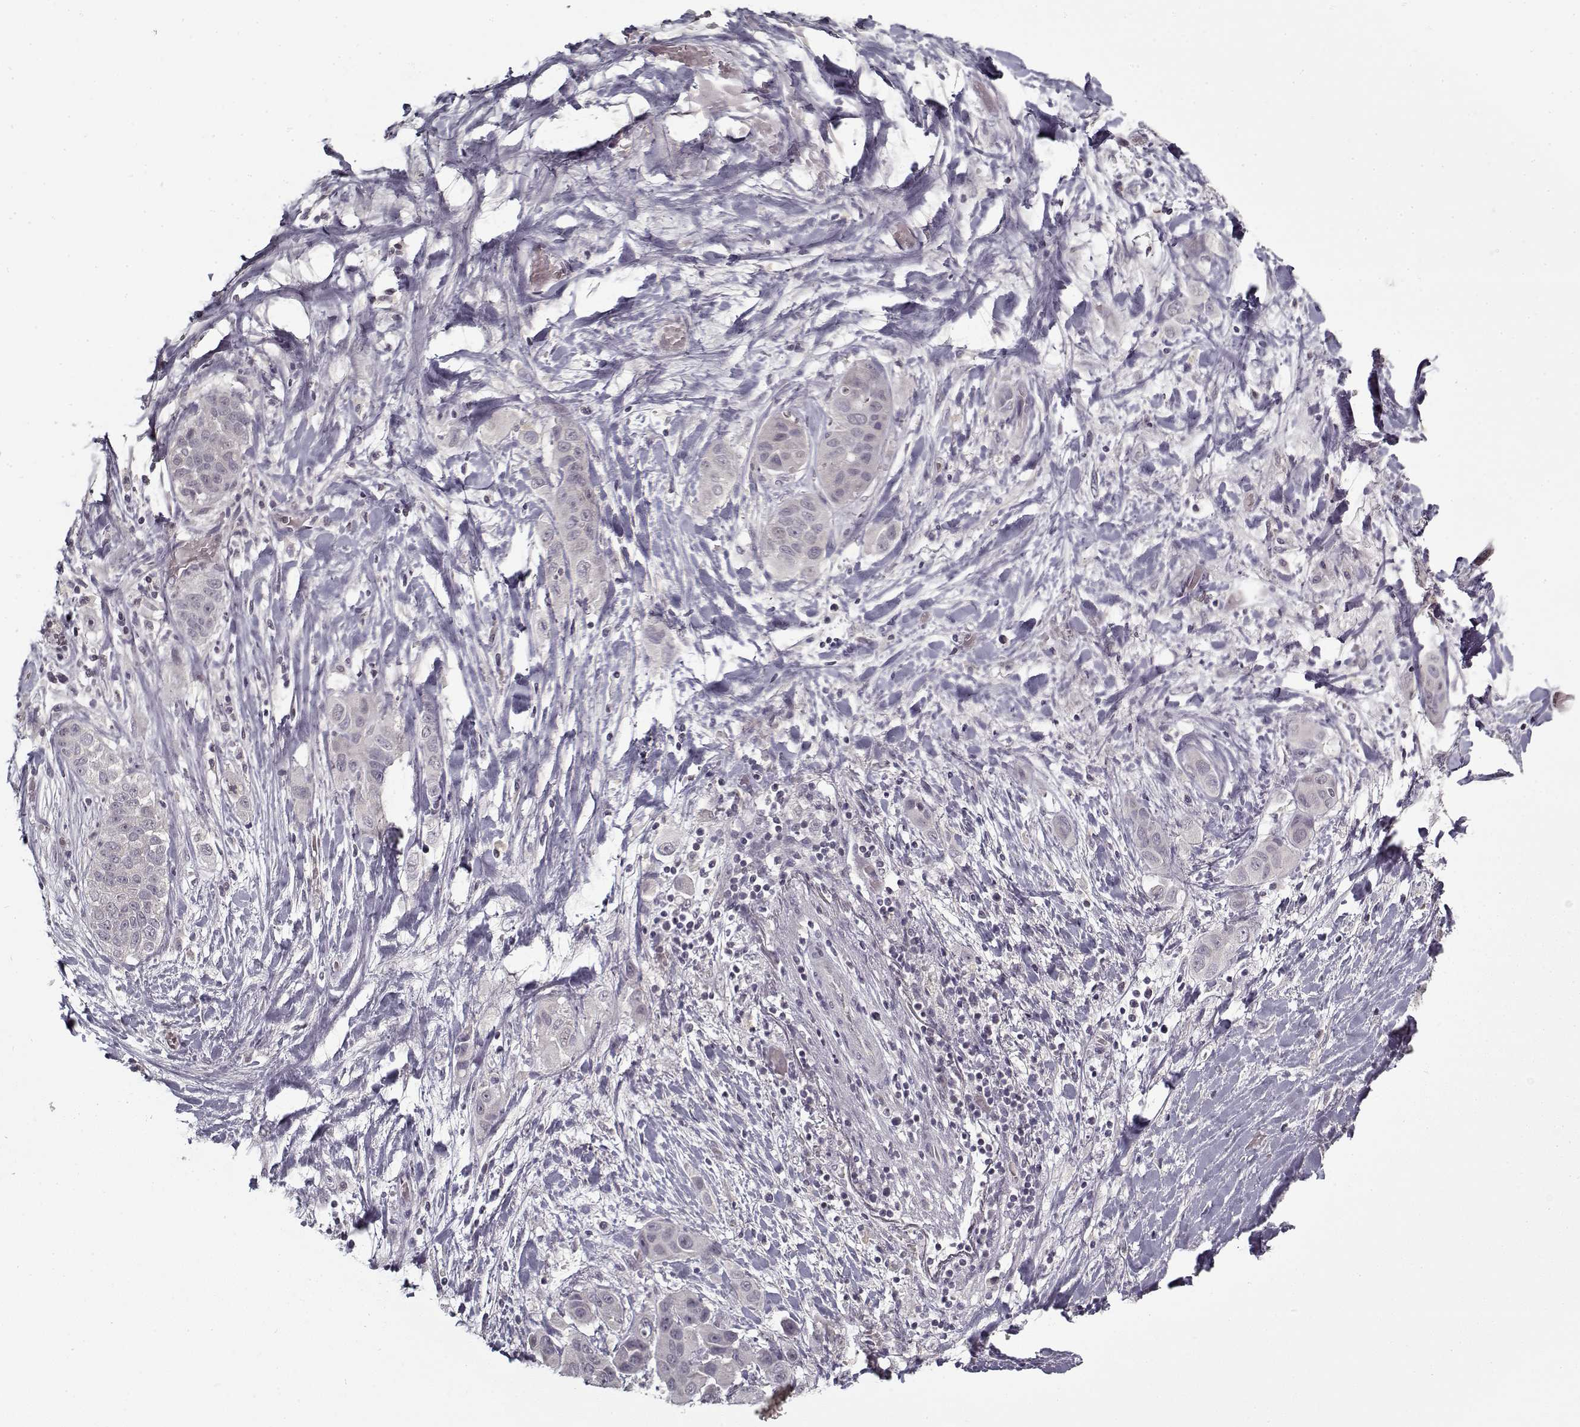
{"staining": {"intensity": "negative", "quantity": "none", "location": "none"}, "tissue": "liver cancer", "cell_type": "Tumor cells", "image_type": "cancer", "snomed": [{"axis": "morphology", "description": "Cholangiocarcinoma"}, {"axis": "topography", "description": "Liver"}], "caption": "High magnification brightfield microscopy of liver cancer (cholangiocarcinoma) stained with DAB (3,3'-diaminobenzidine) (brown) and counterstained with hematoxylin (blue): tumor cells show no significant staining.", "gene": "LAMA2", "patient": {"sex": "female", "age": 52}}